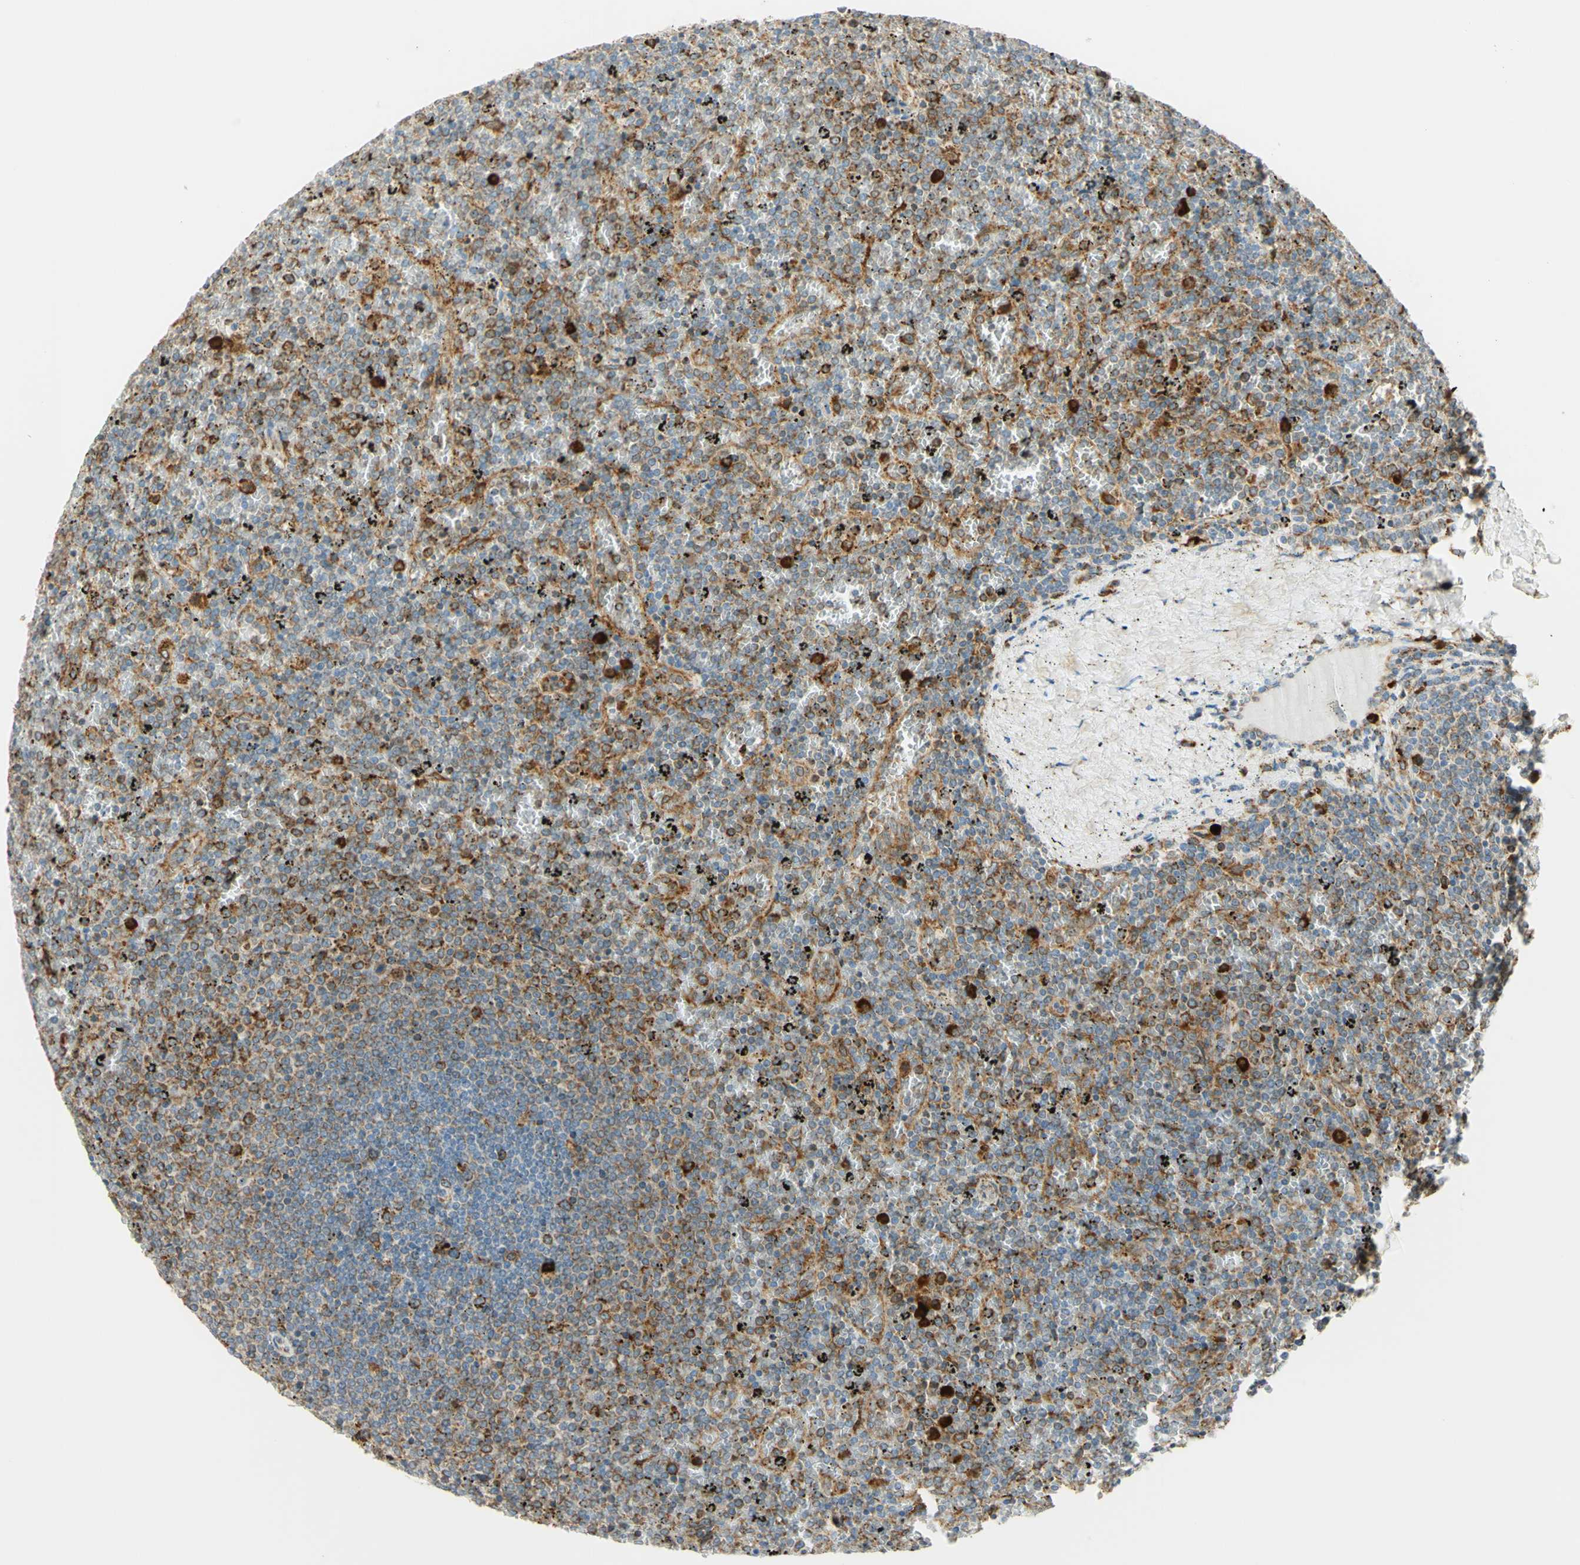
{"staining": {"intensity": "moderate", "quantity": "25%-75%", "location": "cytoplasmic/membranous"}, "tissue": "lymphoma", "cell_type": "Tumor cells", "image_type": "cancer", "snomed": [{"axis": "morphology", "description": "Malignant lymphoma, non-Hodgkin's type, Low grade"}, {"axis": "topography", "description": "Spleen"}], "caption": "This micrograph shows IHC staining of low-grade malignant lymphoma, non-Hodgkin's type, with medium moderate cytoplasmic/membranous staining in approximately 25%-75% of tumor cells.", "gene": "MANF", "patient": {"sex": "female", "age": 77}}